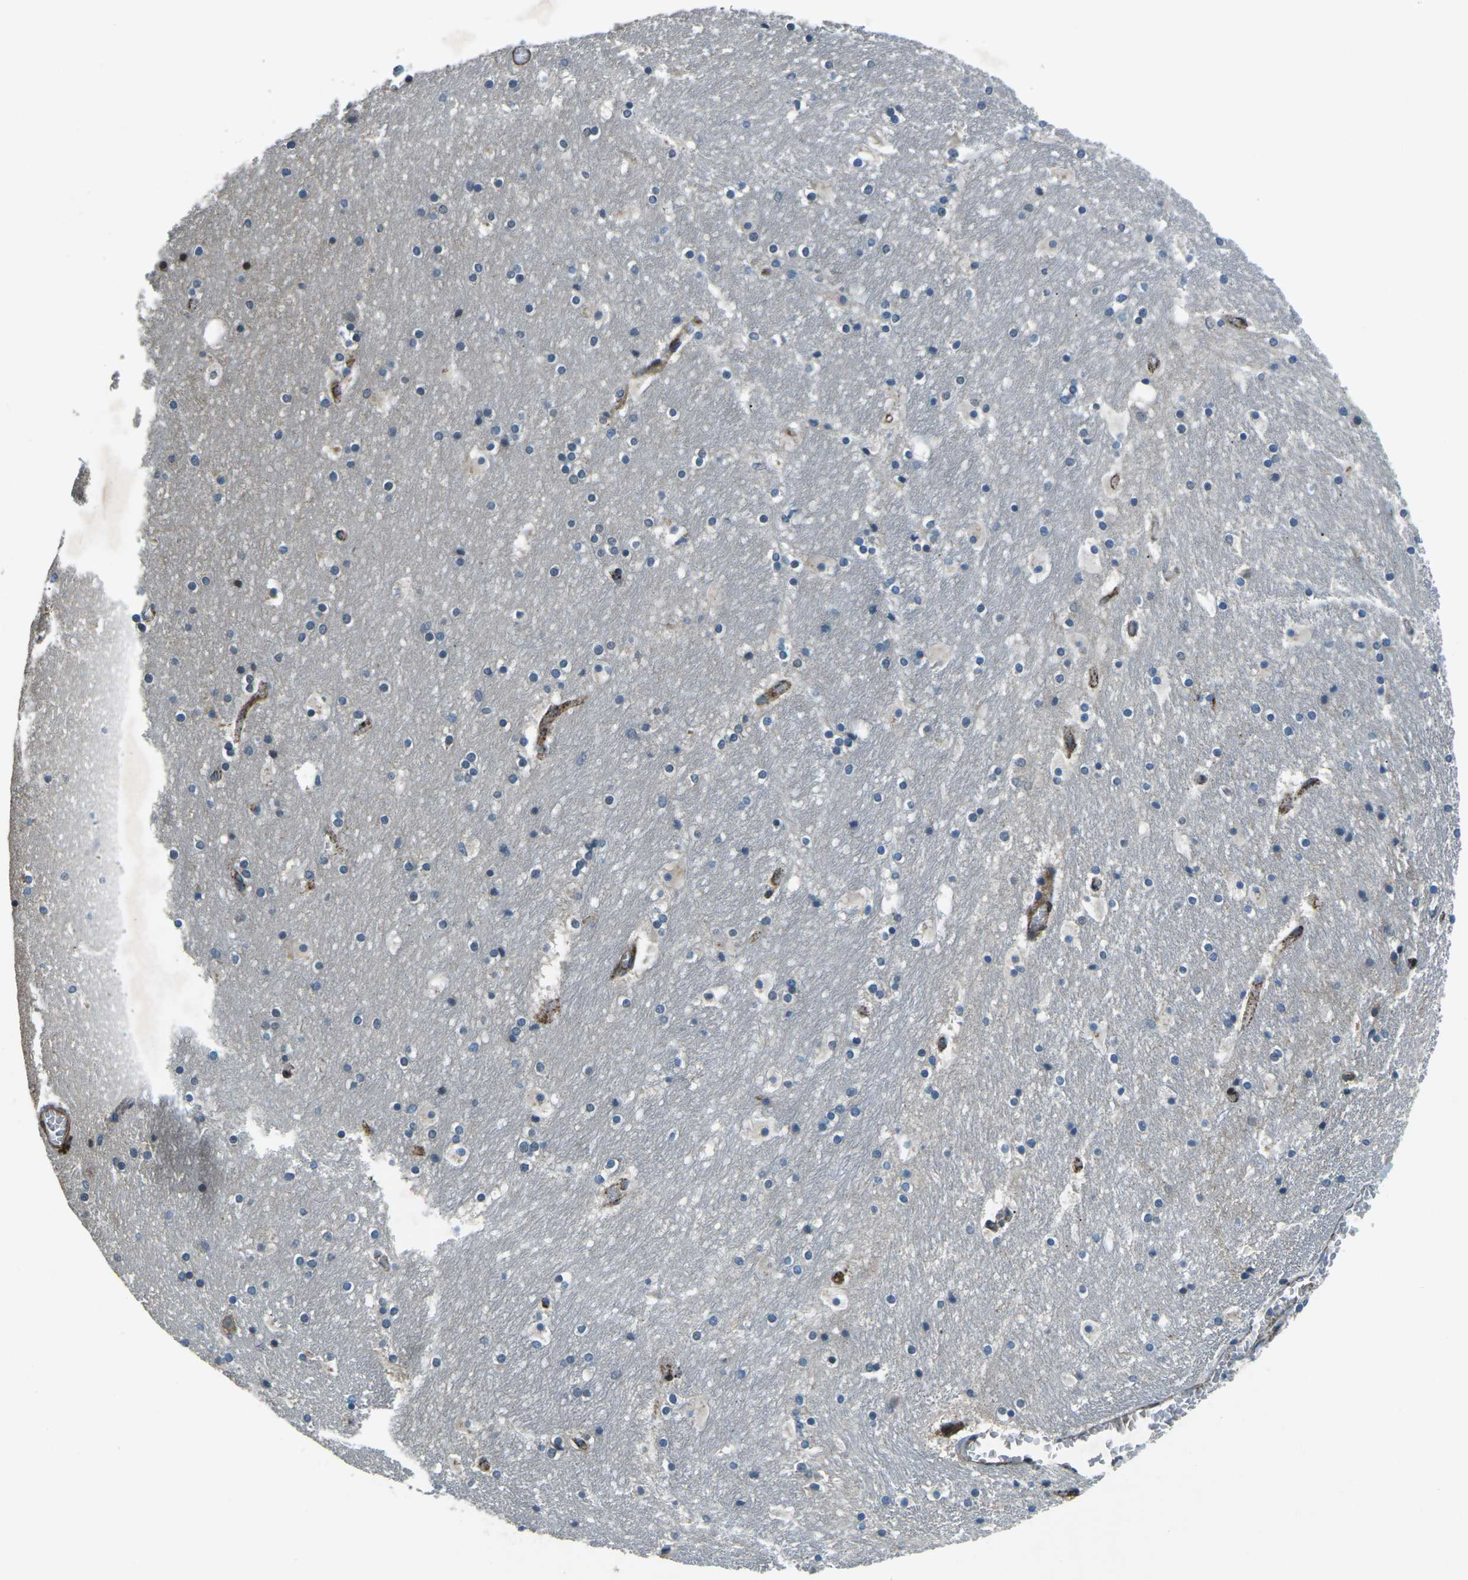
{"staining": {"intensity": "moderate", "quantity": "<25%", "location": "nuclear"}, "tissue": "hippocampus", "cell_type": "Glial cells", "image_type": "normal", "snomed": [{"axis": "morphology", "description": "Normal tissue, NOS"}, {"axis": "topography", "description": "Hippocampus"}], "caption": "A high-resolution photomicrograph shows IHC staining of benign hippocampus, which reveals moderate nuclear expression in about <25% of glial cells.", "gene": "AFAP1", "patient": {"sex": "male", "age": 45}}